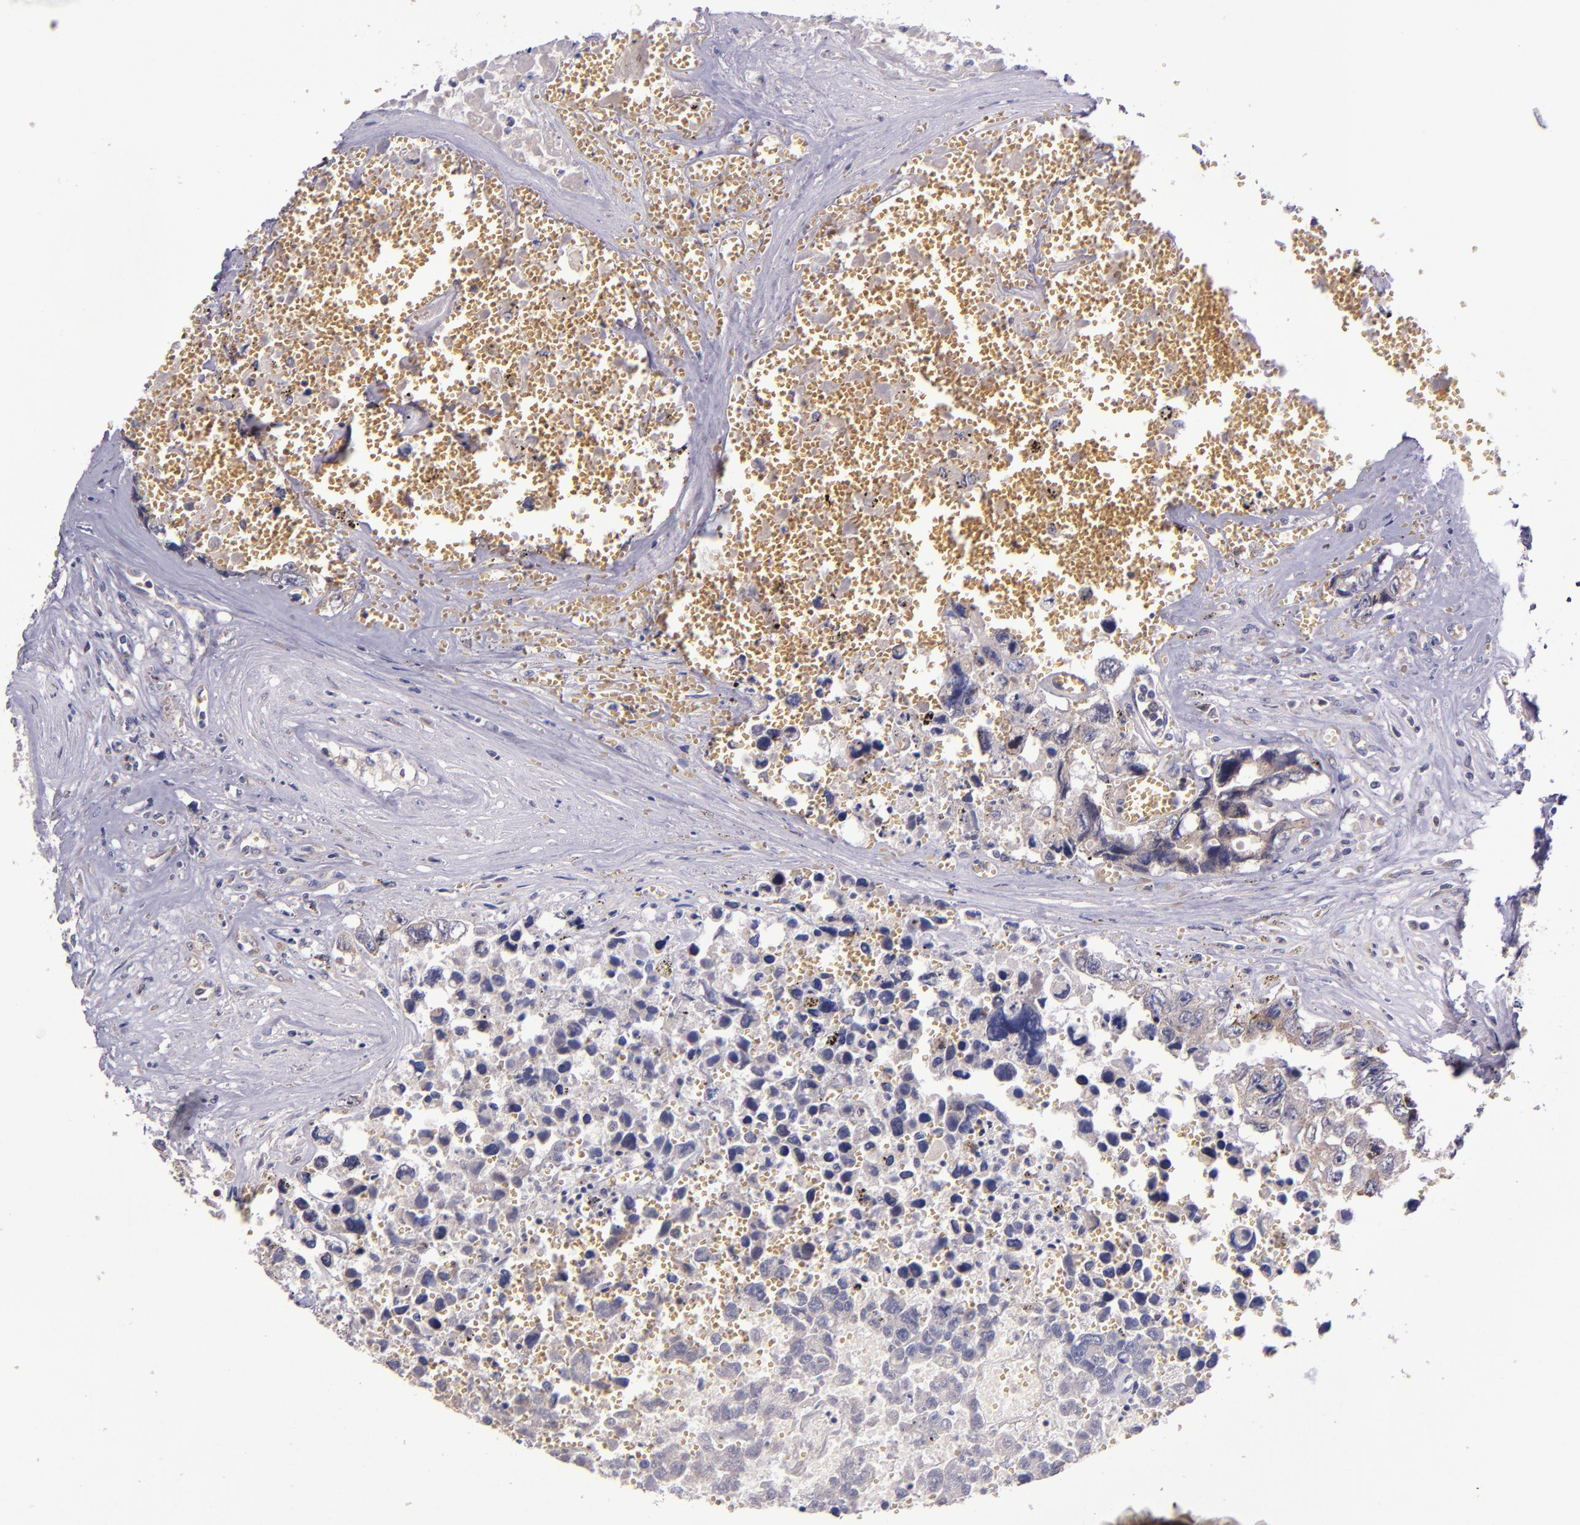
{"staining": {"intensity": "moderate", "quantity": ">75%", "location": "cytoplasmic/membranous"}, "tissue": "testis cancer", "cell_type": "Tumor cells", "image_type": "cancer", "snomed": [{"axis": "morphology", "description": "Carcinoma, Embryonal, NOS"}, {"axis": "topography", "description": "Testis"}], "caption": "This is an image of immunohistochemistry staining of embryonal carcinoma (testis), which shows moderate expression in the cytoplasmic/membranous of tumor cells.", "gene": "EIF4ENIF1", "patient": {"sex": "male", "age": 31}}